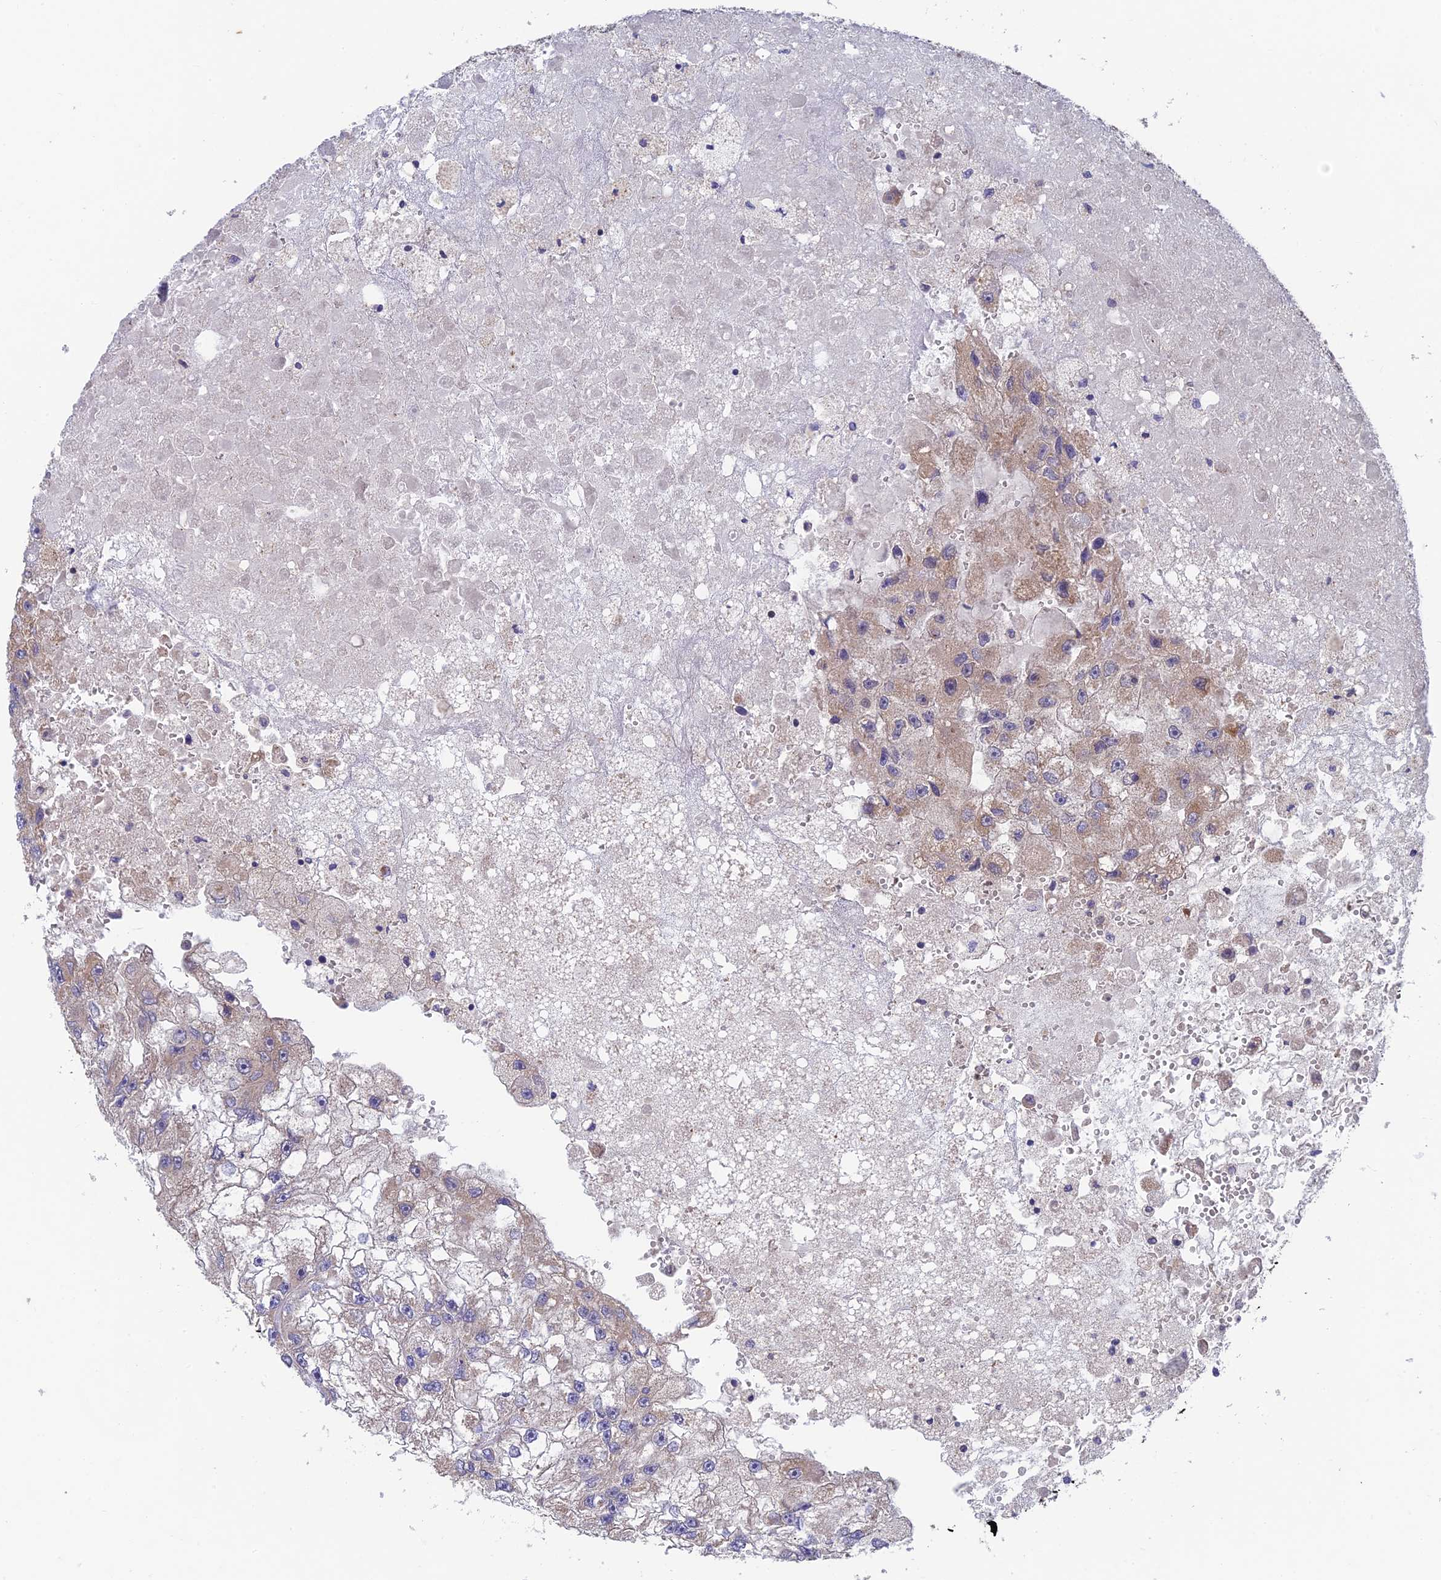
{"staining": {"intensity": "negative", "quantity": "none", "location": "none"}, "tissue": "renal cancer", "cell_type": "Tumor cells", "image_type": "cancer", "snomed": [{"axis": "morphology", "description": "Adenocarcinoma, NOS"}, {"axis": "topography", "description": "Kidney"}], "caption": "The image demonstrates no staining of tumor cells in adenocarcinoma (renal).", "gene": "UROS", "patient": {"sex": "male", "age": 63}}